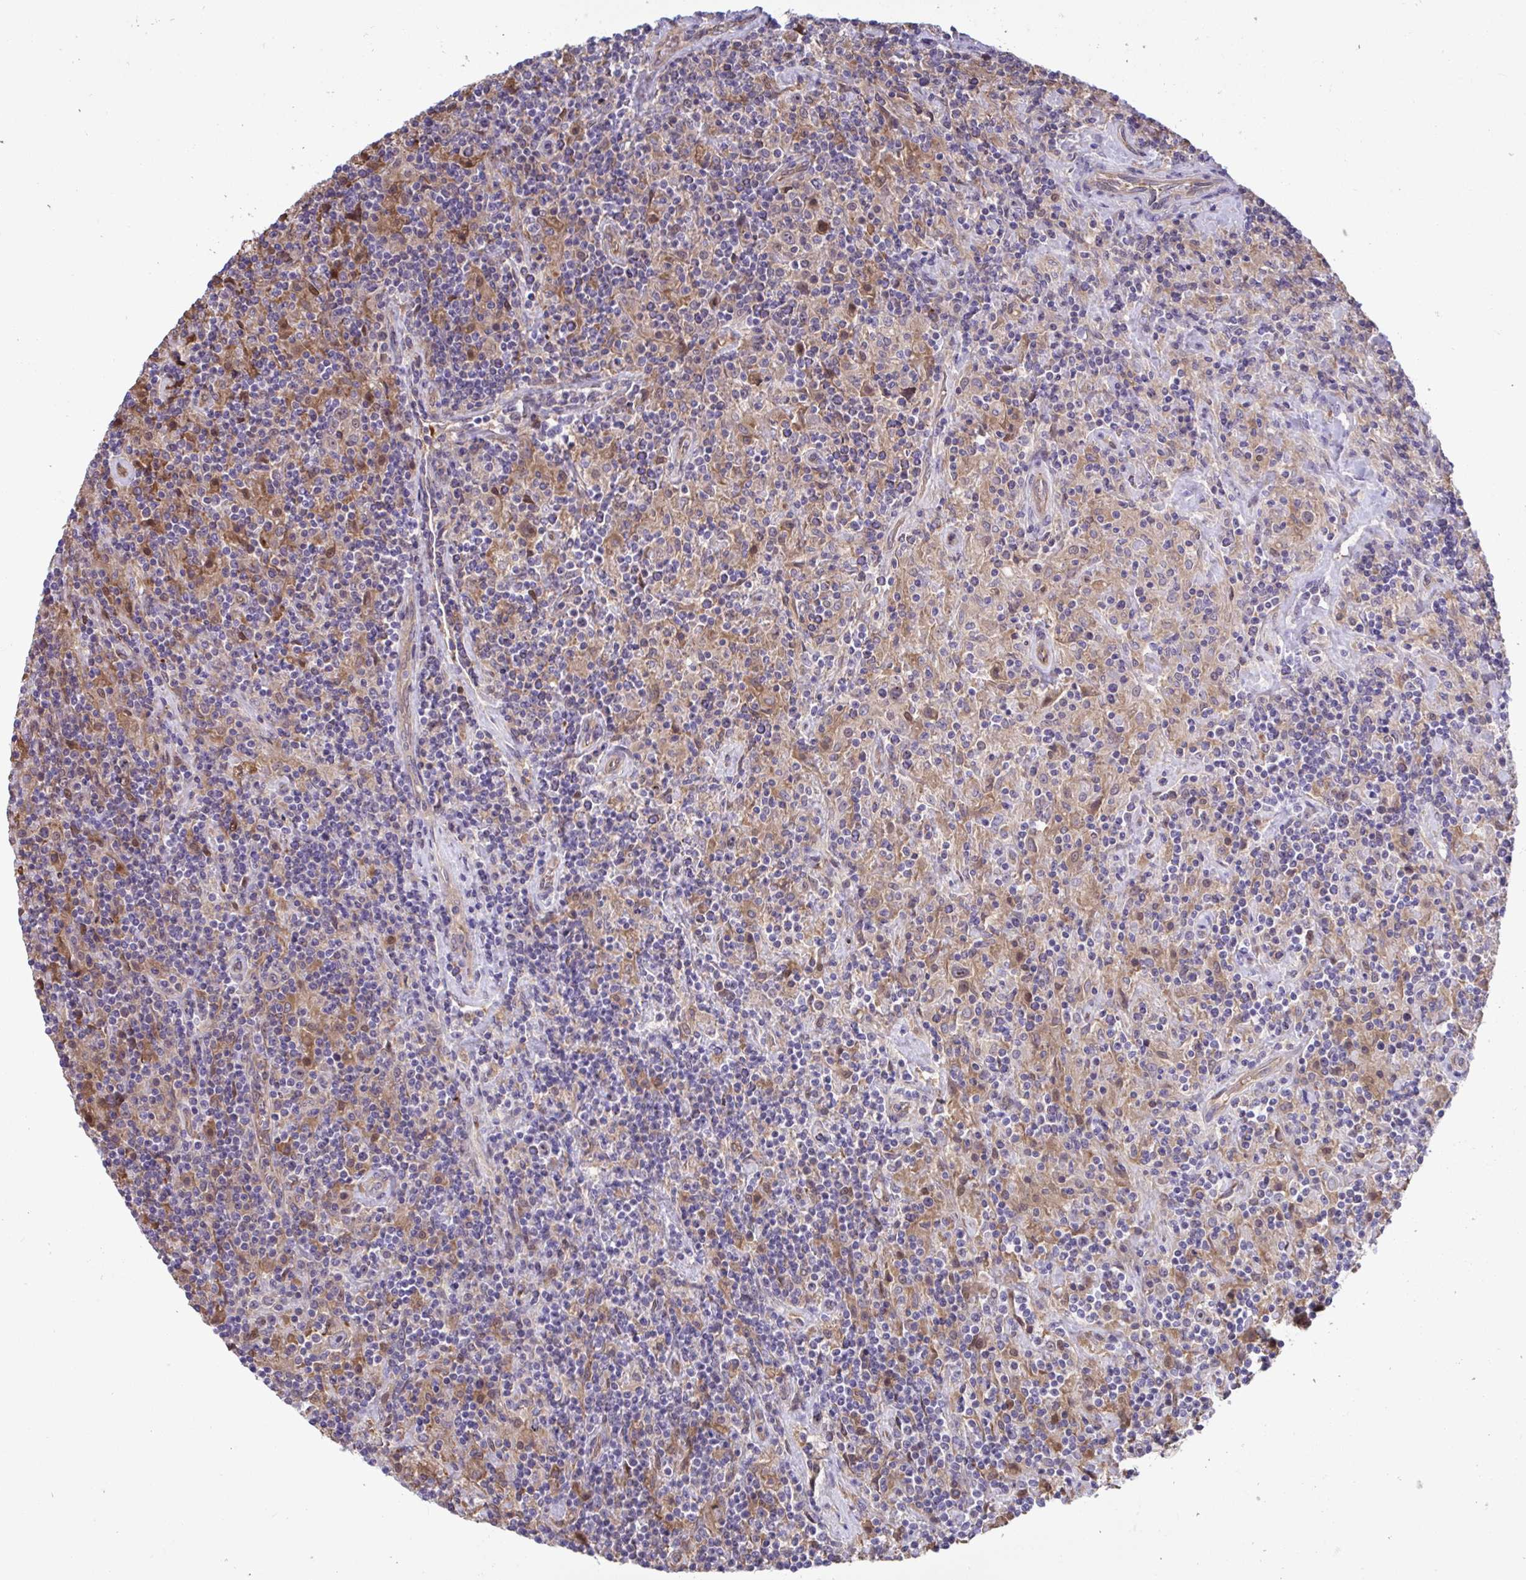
{"staining": {"intensity": "weak", "quantity": "<25%", "location": "nuclear"}, "tissue": "lymphoma", "cell_type": "Tumor cells", "image_type": "cancer", "snomed": [{"axis": "morphology", "description": "Hodgkin's disease, NOS"}, {"axis": "topography", "description": "Lymph node"}], "caption": "IHC image of human Hodgkin's disease stained for a protein (brown), which displays no staining in tumor cells.", "gene": "CENPQ", "patient": {"sex": "male", "age": 70}}